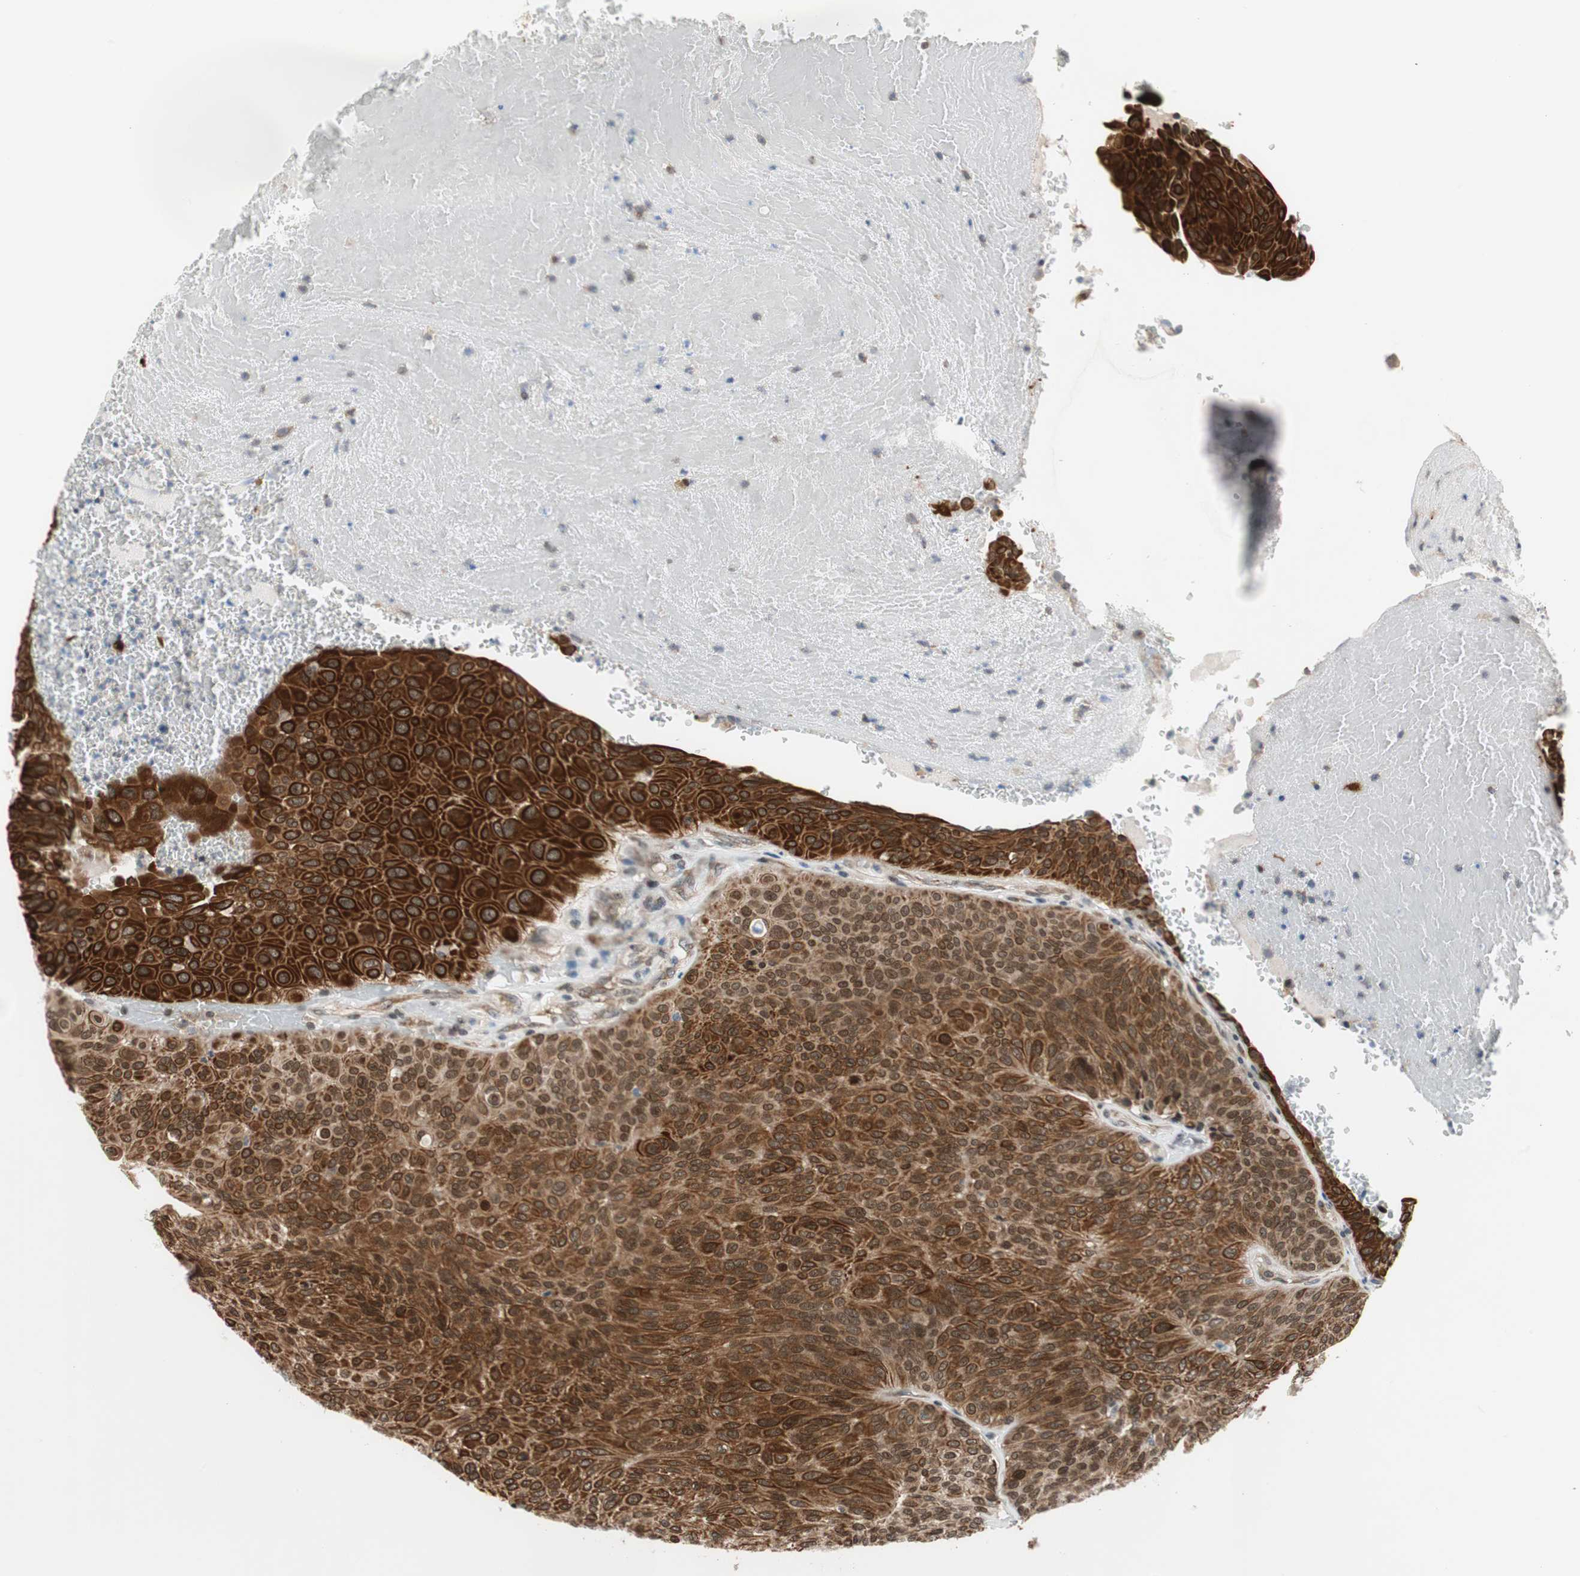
{"staining": {"intensity": "strong", "quantity": ">75%", "location": "cytoplasmic/membranous"}, "tissue": "urothelial cancer", "cell_type": "Tumor cells", "image_type": "cancer", "snomed": [{"axis": "morphology", "description": "Urothelial carcinoma, High grade"}, {"axis": "topography", "description": "Urinary bladder"}], "caption": "DAB immunohistochemical staining of human urothelial cancer shows strong cytoplasmic/membranous protein expression in about >75% of tumor cells.", "gene": "ZNF512B", "patient": {"sex": "male", "age": 66}}